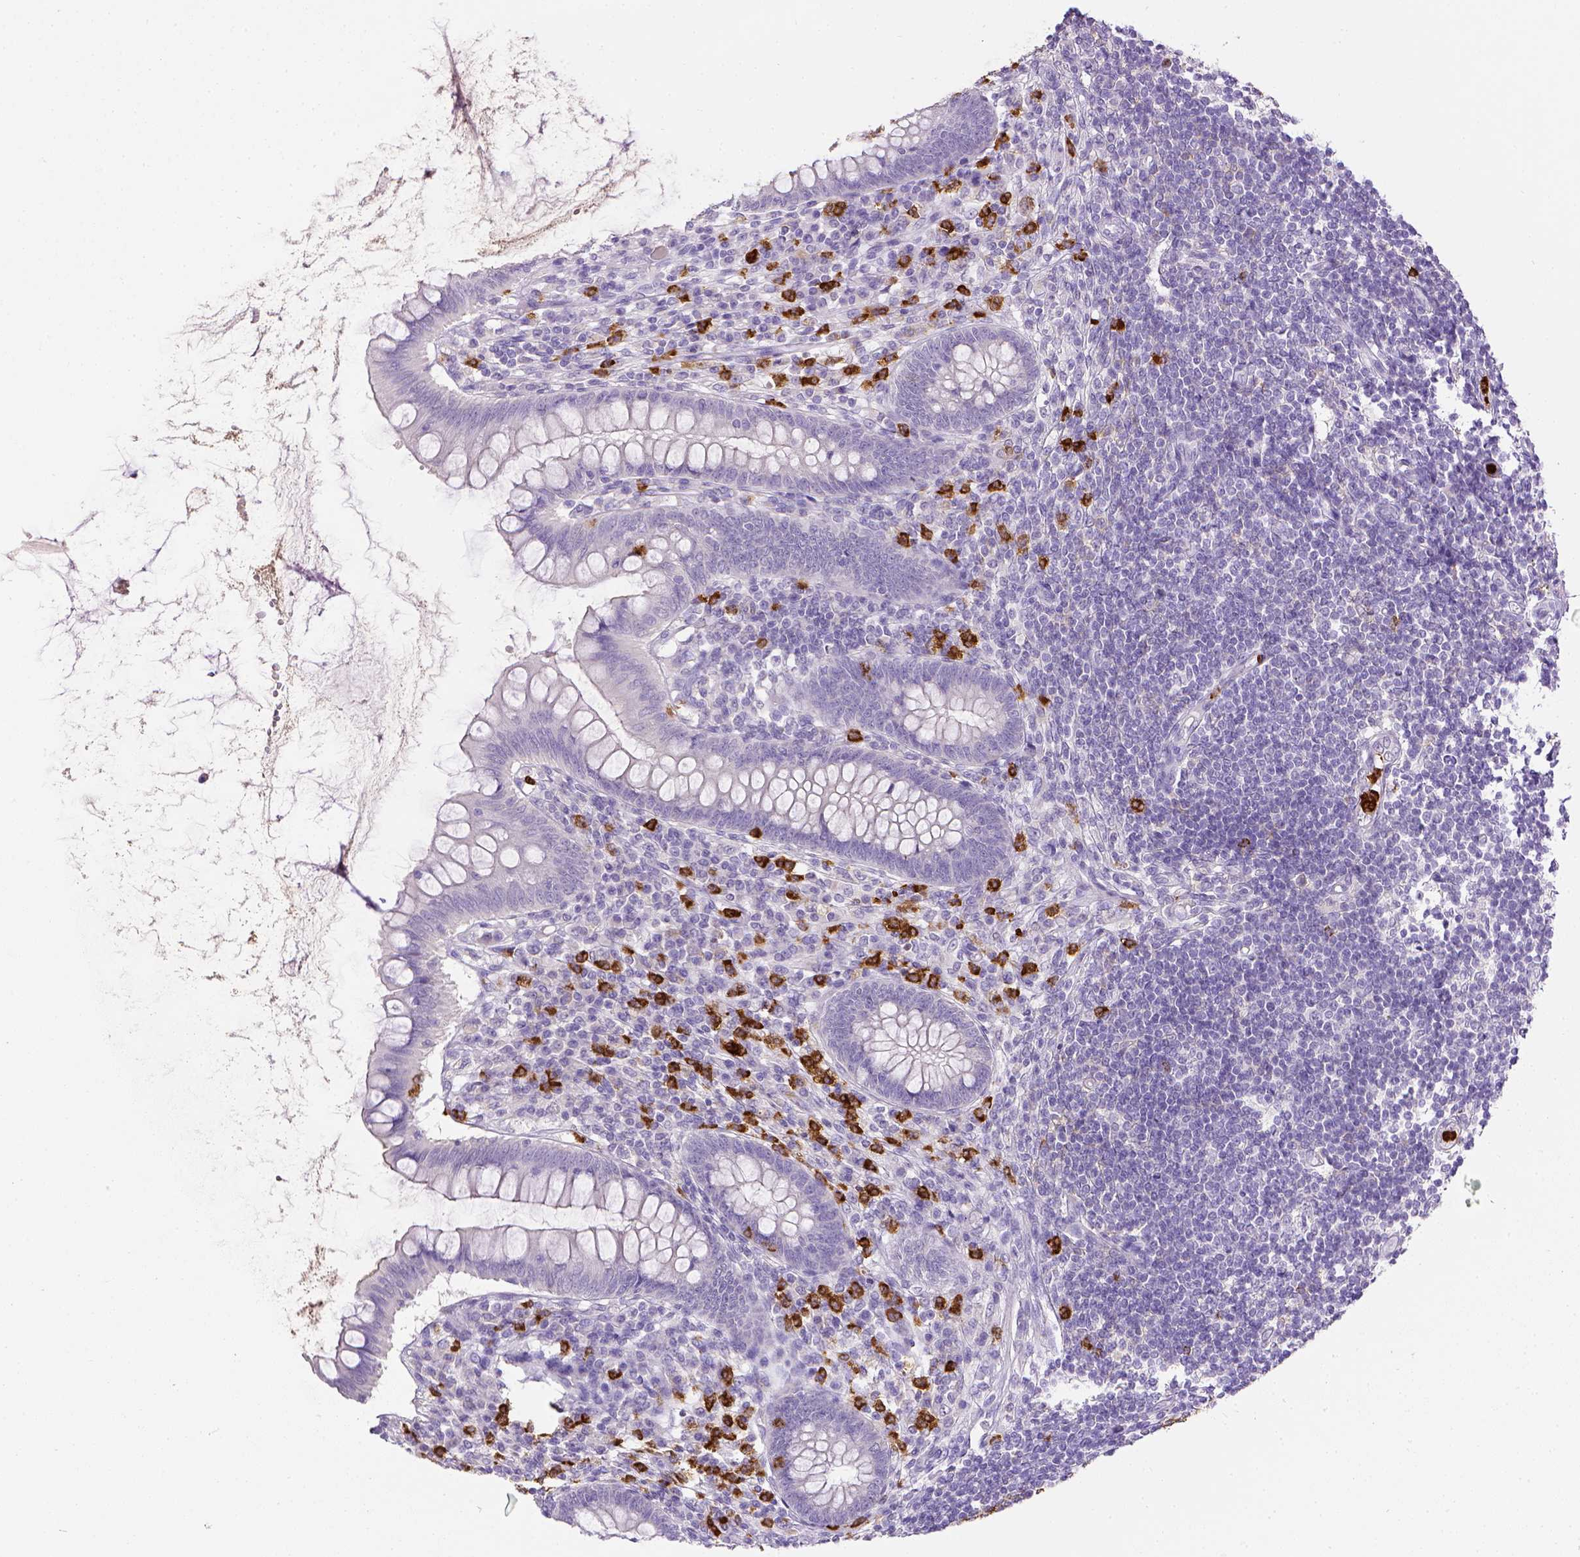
{"staining": {"intensity": "negative", "quantity": "none", "location": "none"}, "tissue": "appendix", "cell_type": "Glandular cells", "image_type": "normal", "snomed": [{"axis": "morphology", "description": "Normal tissue, NOS"}, {"axis": "topography", "description": "Appendix"}], "caption": "A histopathology image of appendix stained for a protein displays no brown staining in glandular cells. Brightfield microscopy of immunohistochemistry stained with DAB (brown) and hematoxylin (blue), captured at high magnification.", "gene": "ITGAM", "patient": {"sex": "female", "age": 57}}